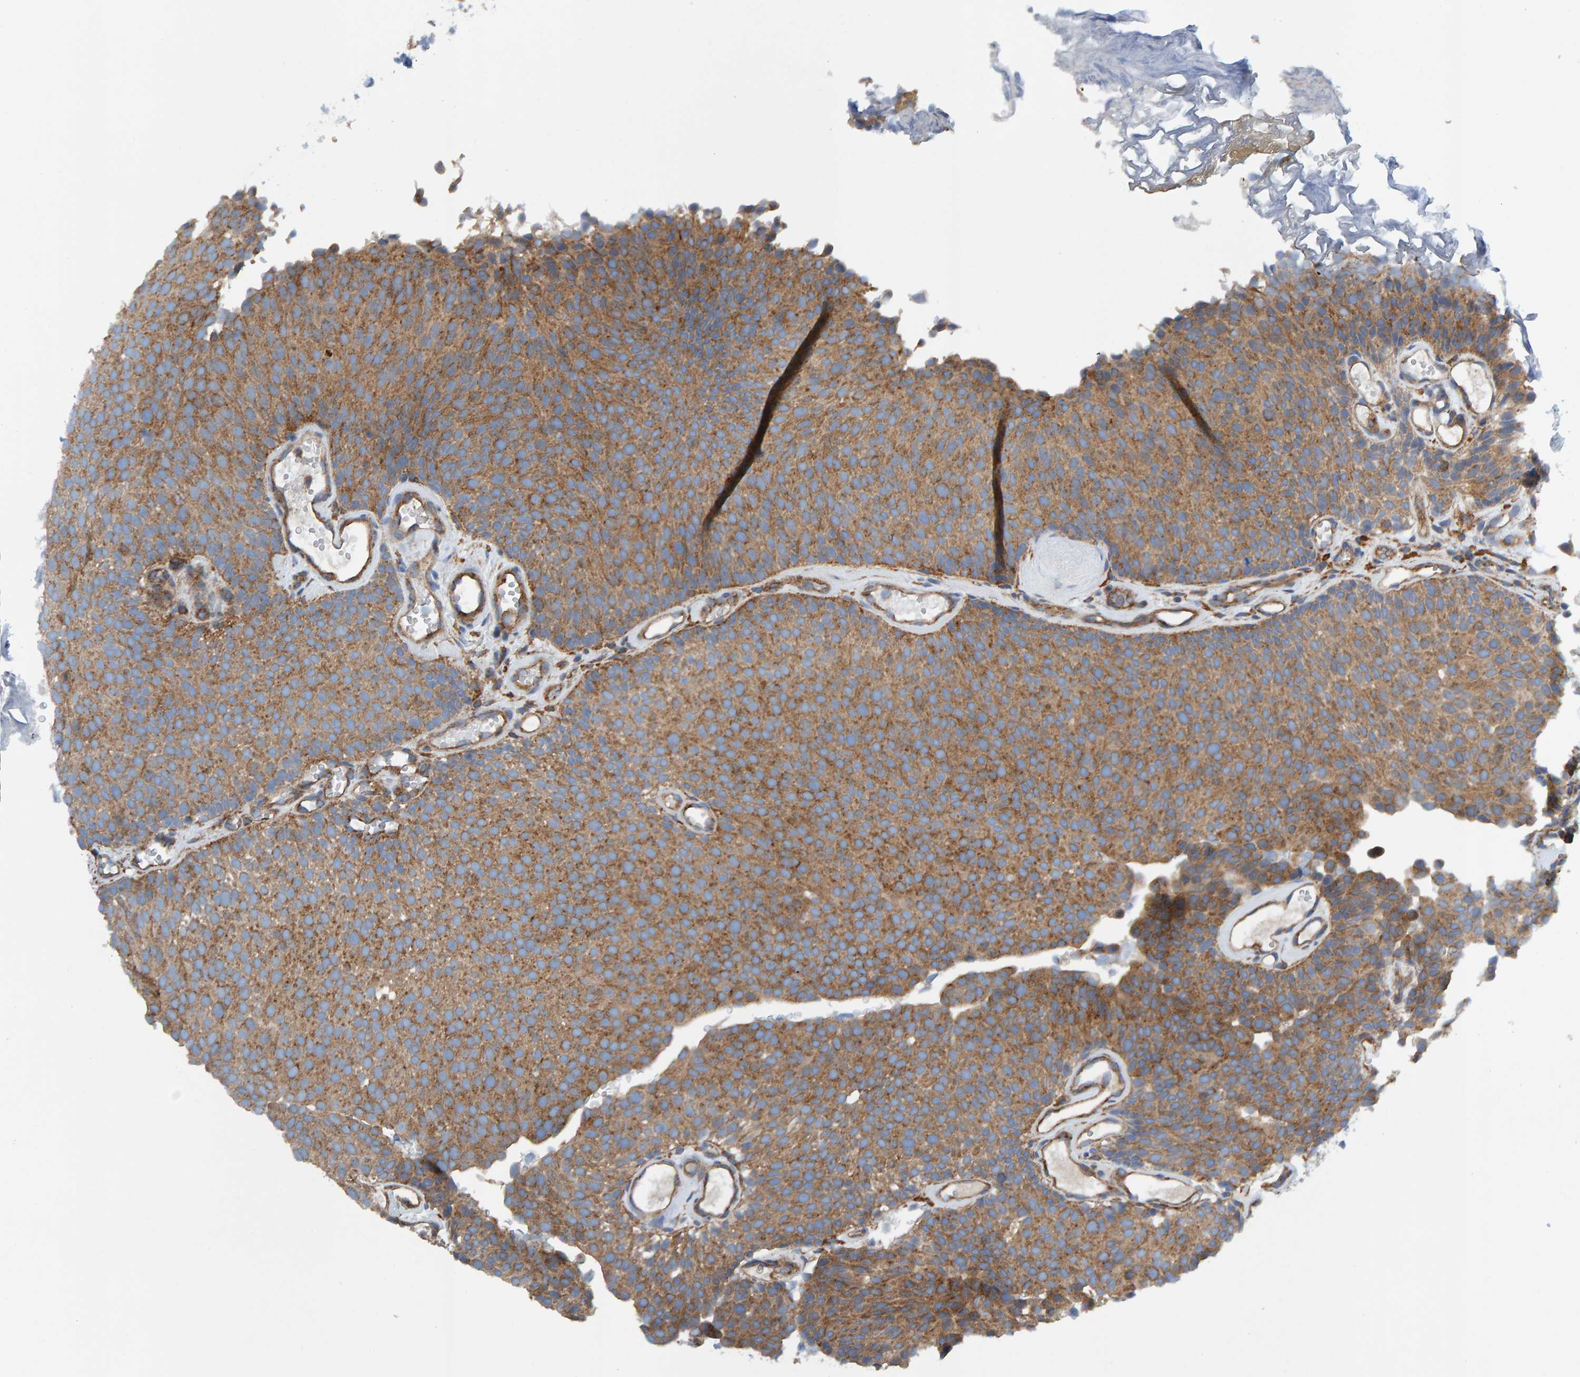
{"staining": {"intensity": "moderate", "quantity": ">75%", "location": "cytoplasmic/membranous"}, "tissue": "urothelial cancer", "cell_type": "Tumor cells", "image_type": "cancer", "snomed": [{"axis": "morphology", "description": "Urothelial carcinoma, Low grade"}, {"axis": "topography", "description": "Urinary bladder"}], "caption": "Approximately >75% of tumor cells in urothelial cancer demonstrate moderate cytoplasmic/membranous protein staining as visualized by brown immunohistochemical staining.", "gene": "MKLN1", "patient": {"sex": "male", "age": 78}}